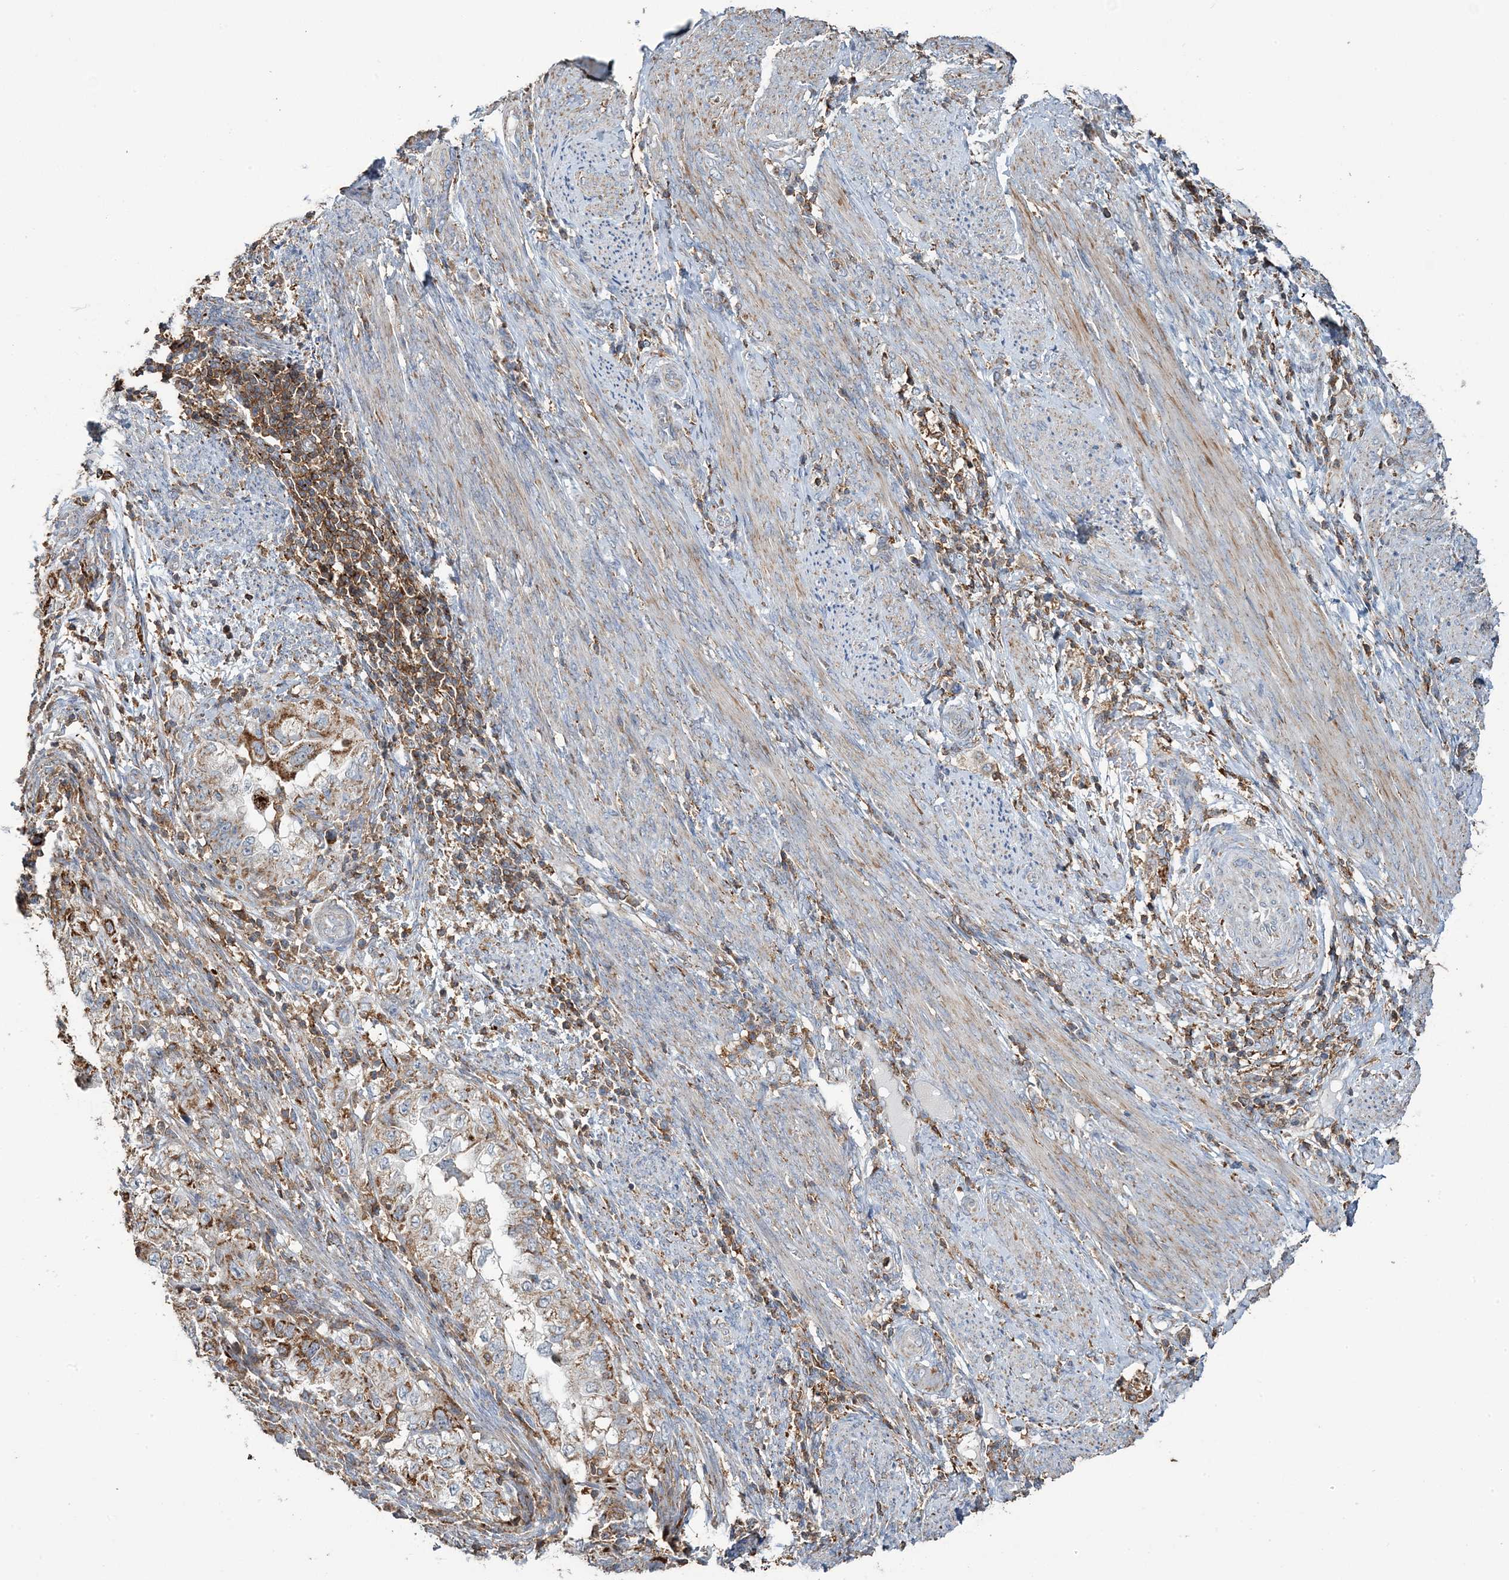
{"staining": {"intensity": "moderate", "quantity": ">75%", "location": "cytoplasmic/membranous"}, "tissue": "endometrial cancer", "cell_type": "Tumor cells", "image_type": "cancer", "snomed": [{"axis": "morphology", "description": "Adenocarcinoma, NOS"}, {"axis": "topography", "description": "Endometrium"}], "caption": "This is an image of immunohistochemistry staining of endometrial cancer, which shows moderate expression in the cytoplasmic/membranous of tumor cells.", "gene": "TMLHE", "patient": {"sex": "female", "age": 85}}